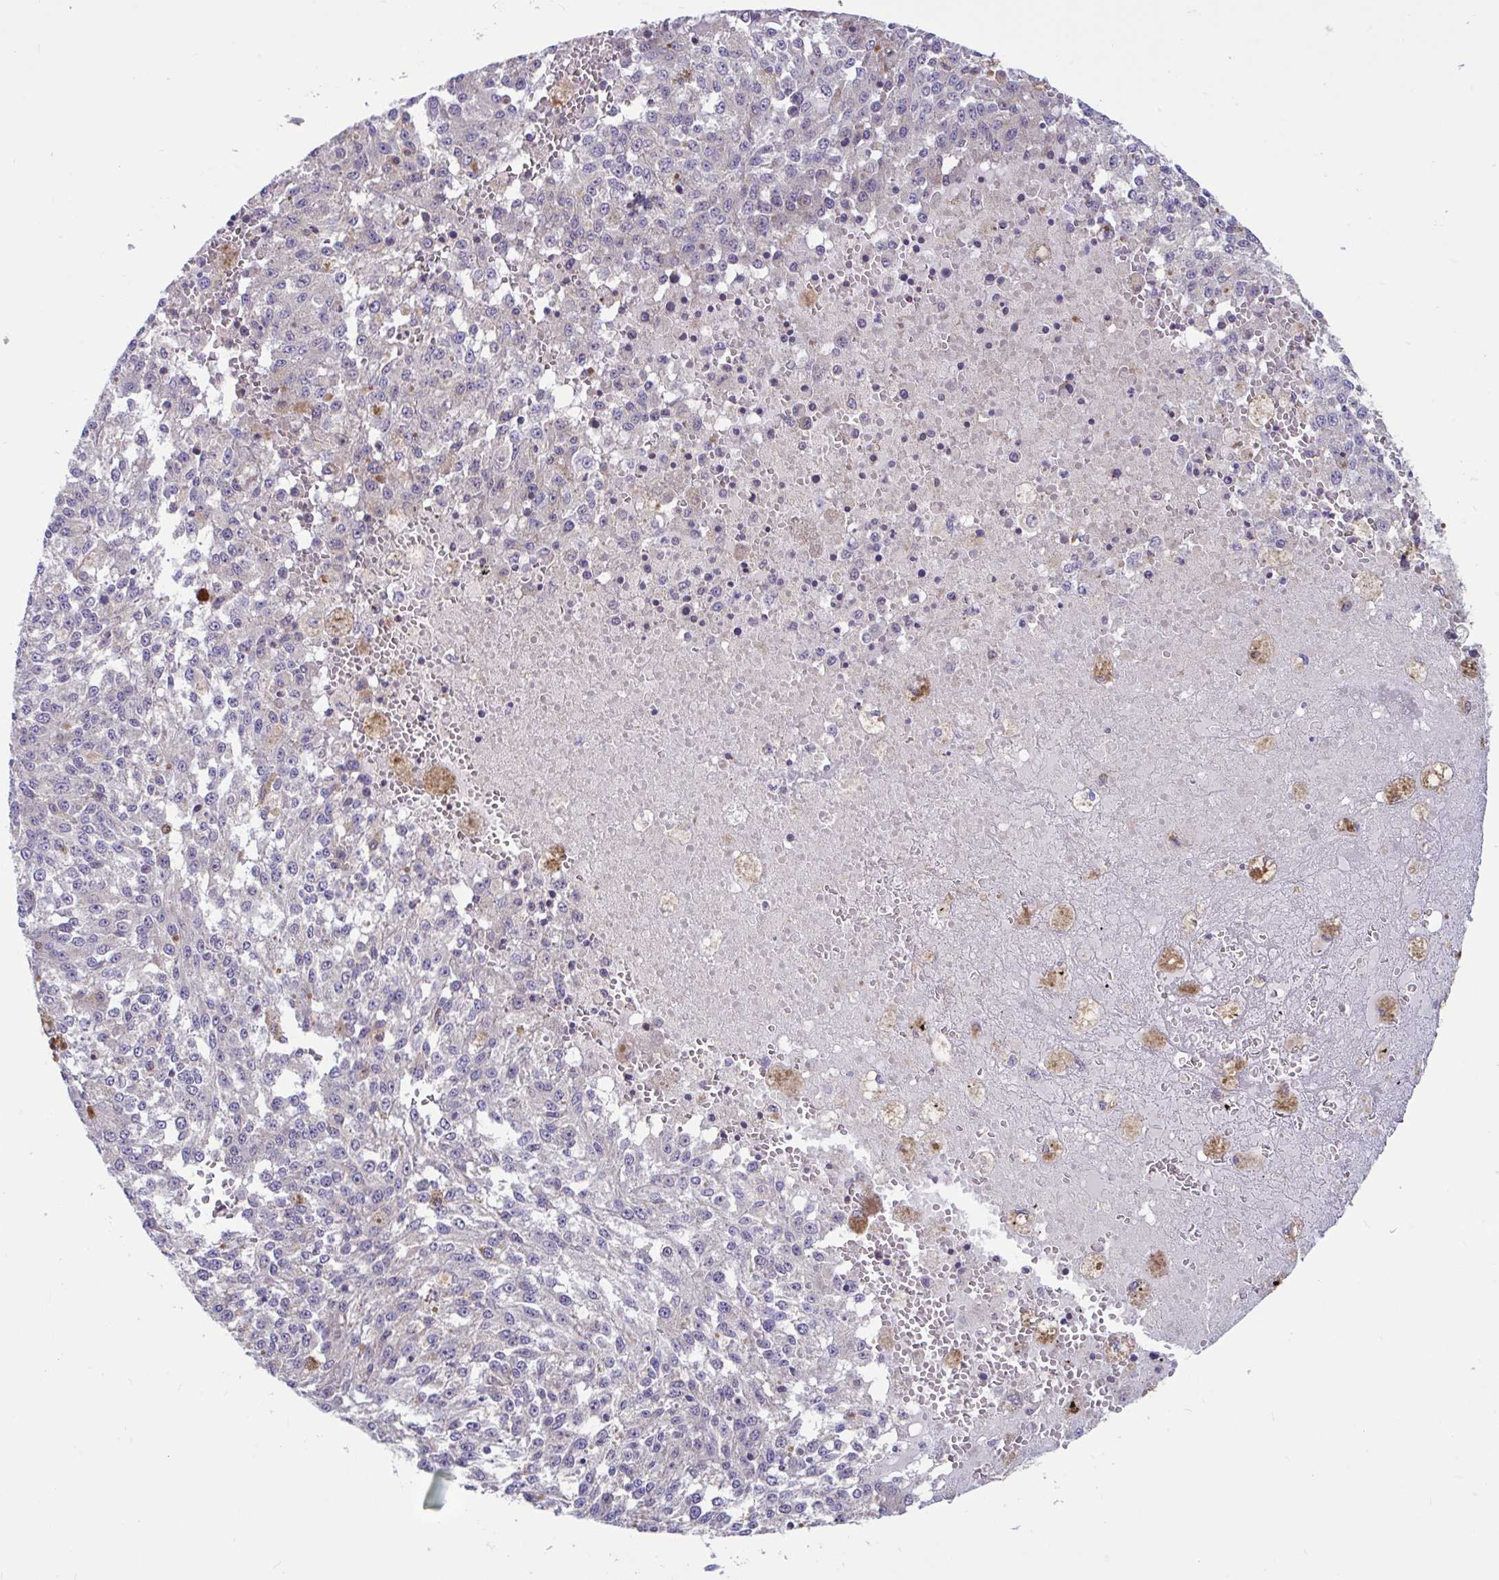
{"staining": {"intensity": "negative", "quantity": "none", "location": "none"}, "tissue": "melanoma", "cell_type": "Tumor cells", "image_type": "cancer", "snomed": [{"axis": "morphology", "description": "Malignant melanoma, Metastatic site"}, {"axis": "topography", "description": "Lymph node"}], "caption": "High magnification brightfield microscopy of melanoma stained with DAB (3,3'-diaminobenzidine) (brown) and counterstained with hematoxylin (blue): tumor cells show no significant positivity.", "gene": "WBP1", "patient": {"sex": "female", "age": 64}}